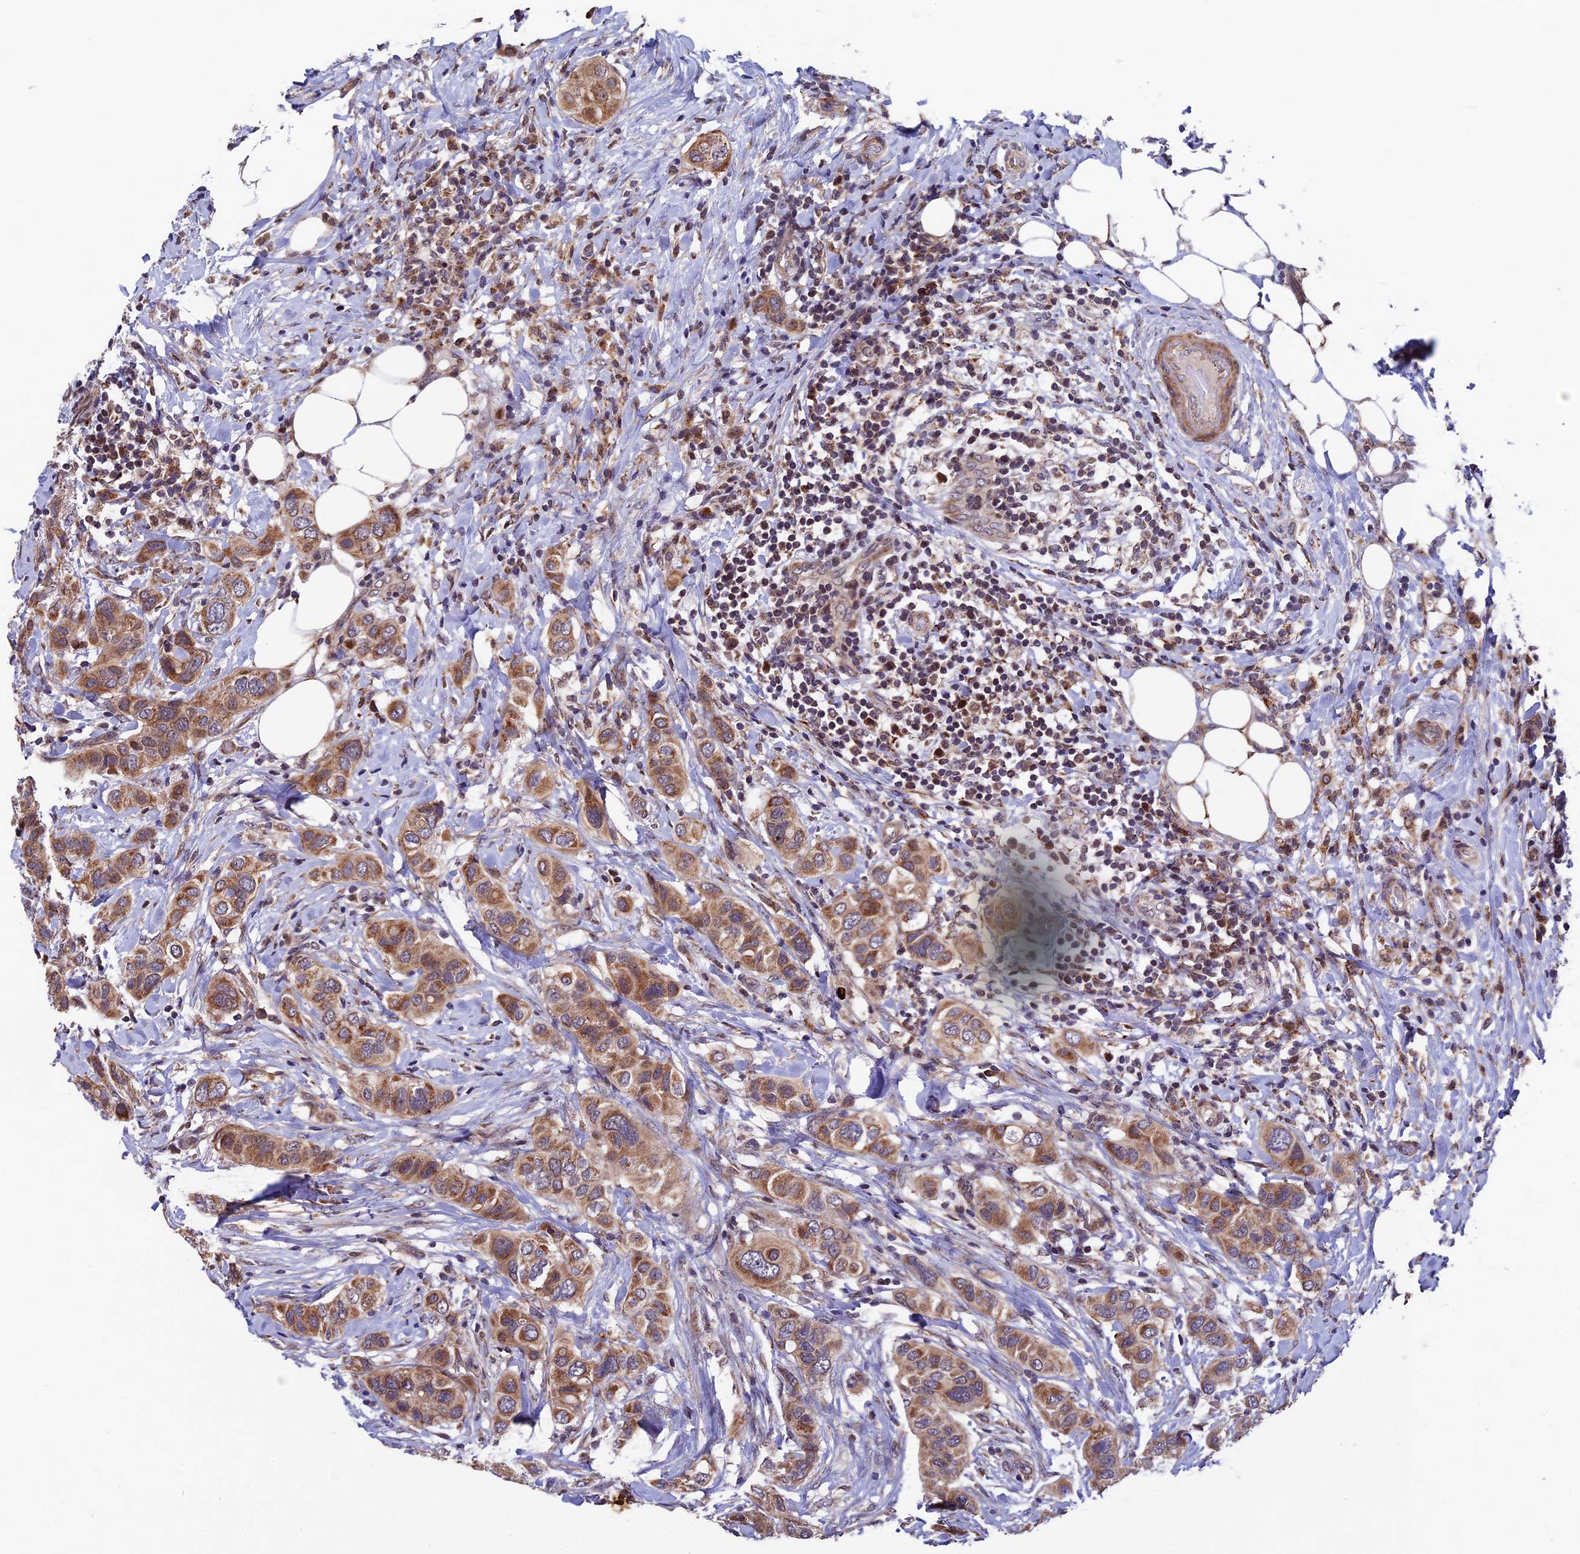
{"staining": {"intensity": "moderate", "quantity": ">75%", "location": "cytoplasmic/membranous"}, "tissue": "breast cancer", "cell_type": "Tumor cells", "image_type": "cancer", "snomed": [{"axis": "morphology", "description": "Lobular carcinoma"}, {"axis": "topography", "description": "Breast"}], "caption": "Brown immunohistochemical staining in human breast lobular carcinoma exhibits moderate cytoplasmic/membranous positivity in about >75% of tumor cells. The protein is shown in brown color, while the nuclei are stained blue.", "gene": "RNF17", "patient": {"sex": "female", "age": 51}}